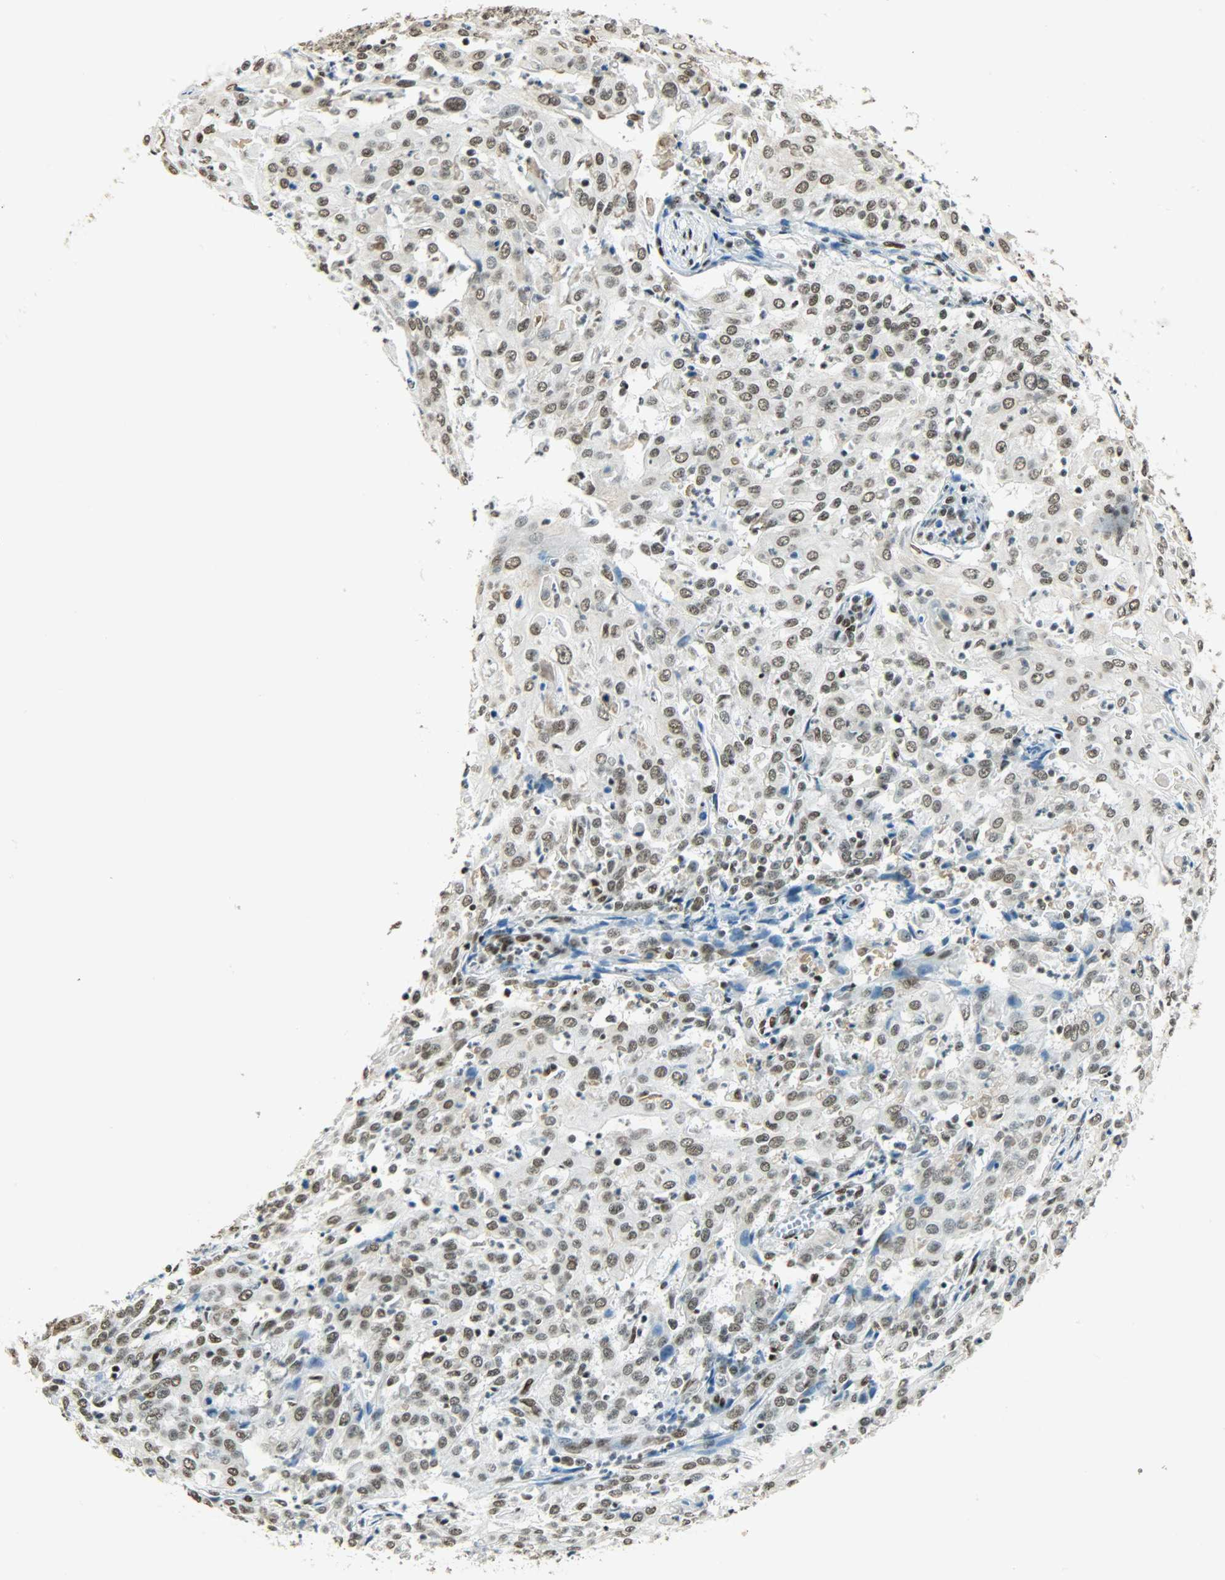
{"staining": {"intensity": "moderate", "quantity": ">75%", "location": "nuclear"}, "tissue": "cervical cancer", "cell_type": "Tumor cells", "image_type": "cancer", "snomed": [{"axis": "morphology", "description": "Squamous cell carcinoma, NOS"}, {"axis": "topography", "description": "Cervix"}], "caption": "High-power microscopy captured an IHC micrograph of cervical squamous cell carcinoma, revealing moderate nuclear positivity in approximately >75% of tumor cells.", "gene": "MYEF2", "patient": {"sex": "female", "age": 39}}